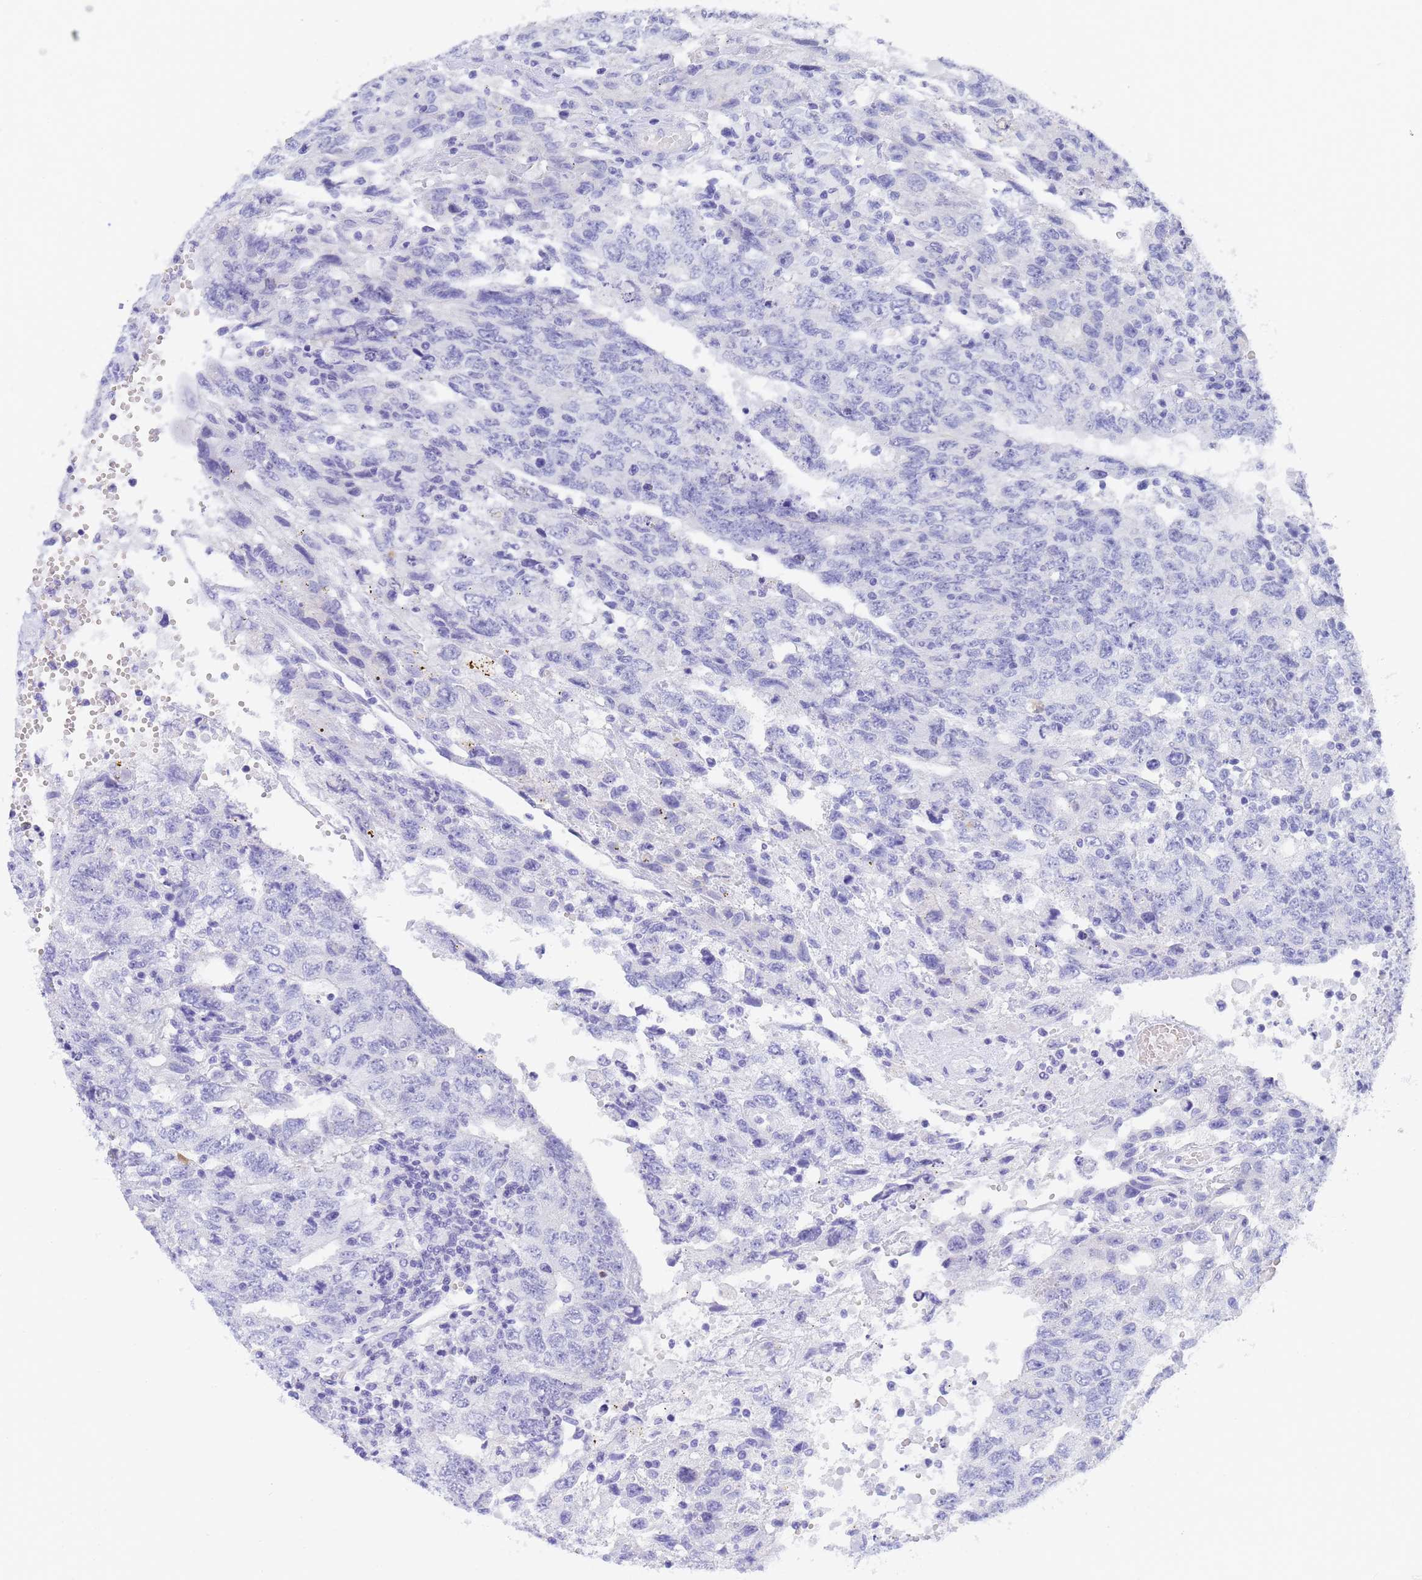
{"staining": {"intensity": "negative", "quantity": "none", "location": "none"}, "tissue": "testis cancer", "cell_type": "Tumor cells", "image_type": "cancer", "snomed": [{"axis": "morphology", "description": "Carcinoma, Embryonal, NOS"}, {"axis": "topography", "description": "Testis"}], "caption": "Testis cancer was stained to show a protein in brown. There is no significant staining in tumor cells. (Brightfield microscopy of DAB IHC at high magnification).", "gene": "STATH", "patient": {"sex": "male", "age": 34}}